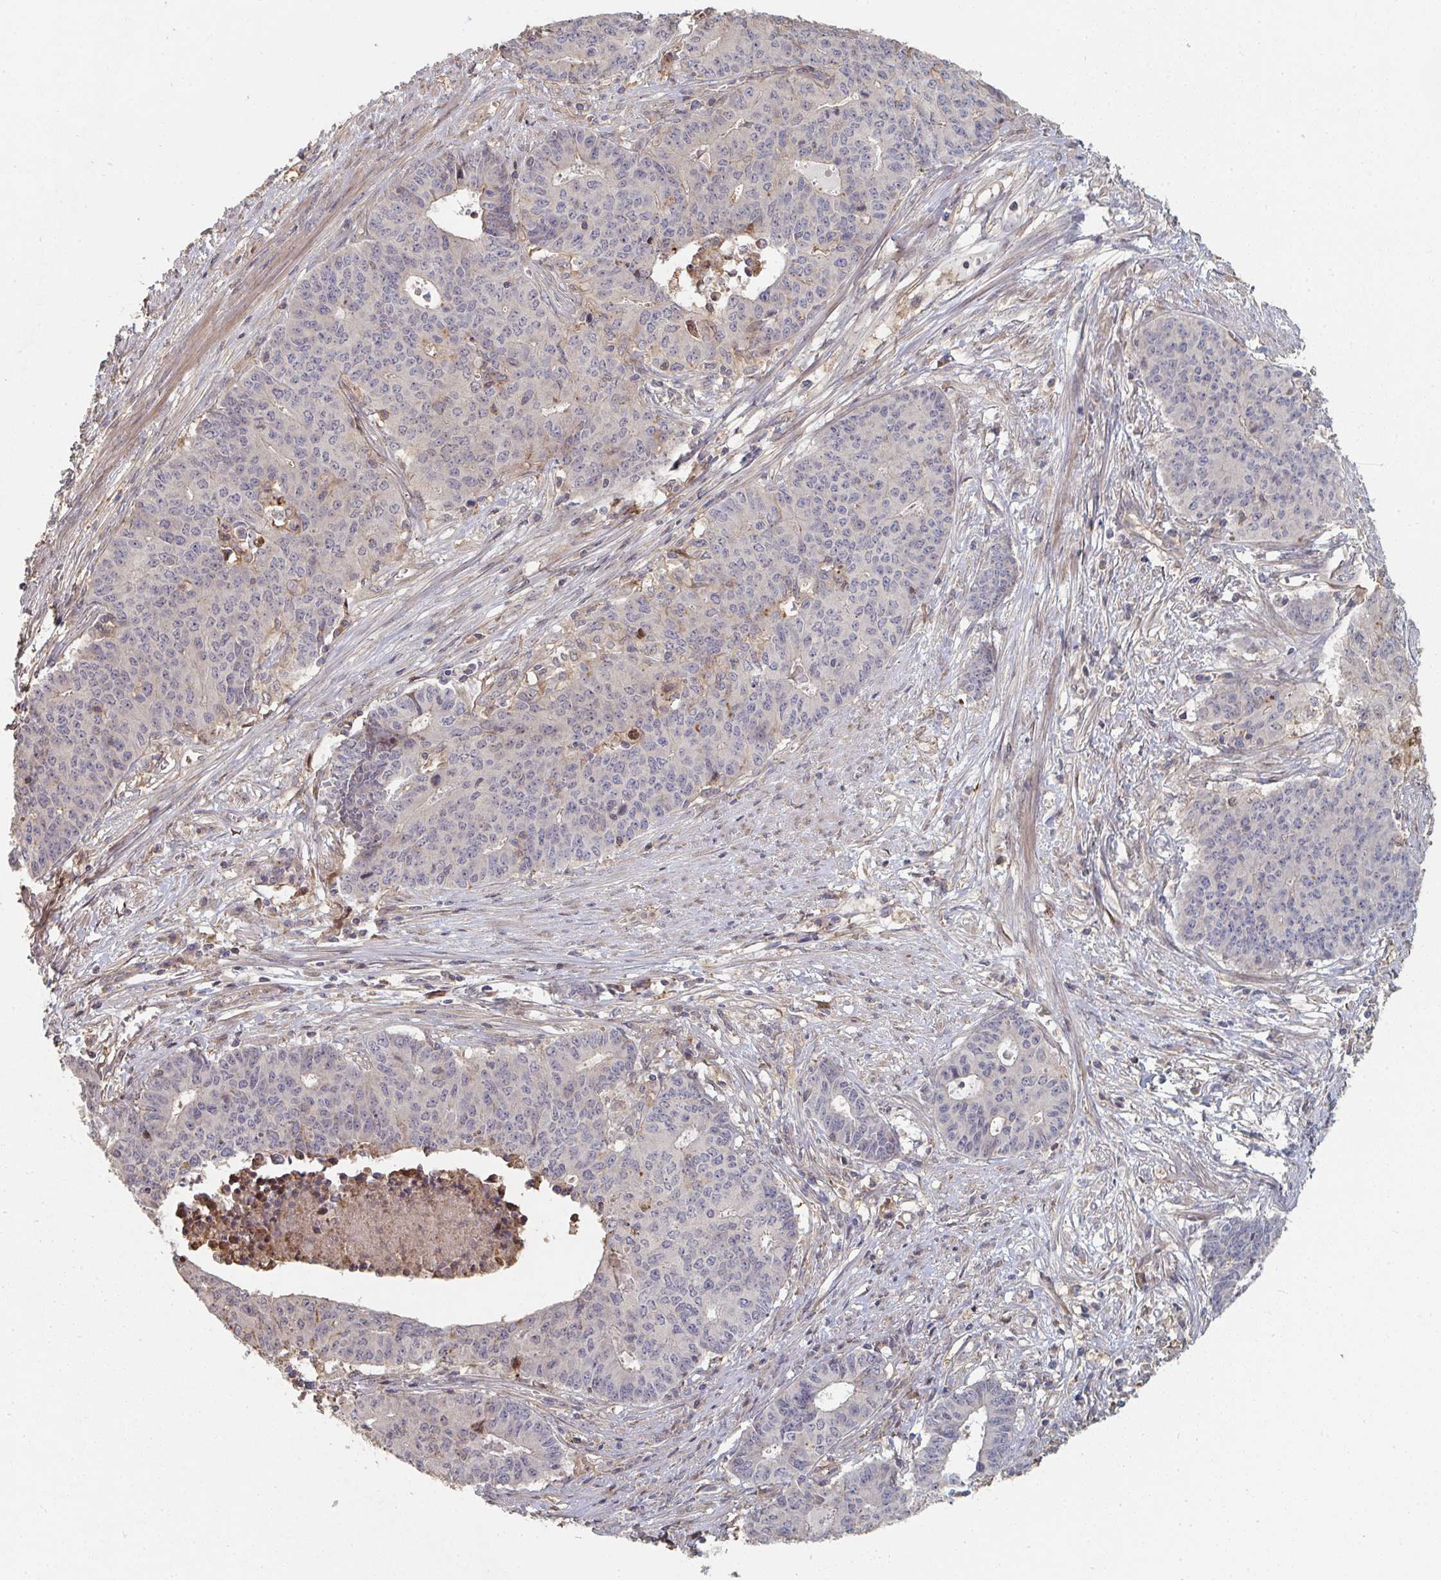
{"staining": {"intensity": "negative", "quantity": "none", "location": "none"}, "tissue": "endometrial cancer", "cell_type": "Tumor cells", "image_type": "cancer", "snomed": [{"axis": "morphology", "description": "Adenocarcinoma, NOS"}, {"axis": "topography", "description": "Endometrium"}], "caption": "DAB (3,3'-diaminobenzidine) immunohistochemical staining of endometrial cancer (adenocarcinoma) shows no significant staining in tumor cells.", "gene": "PTEN", "patient": {"sex": "female", "age": 59}}